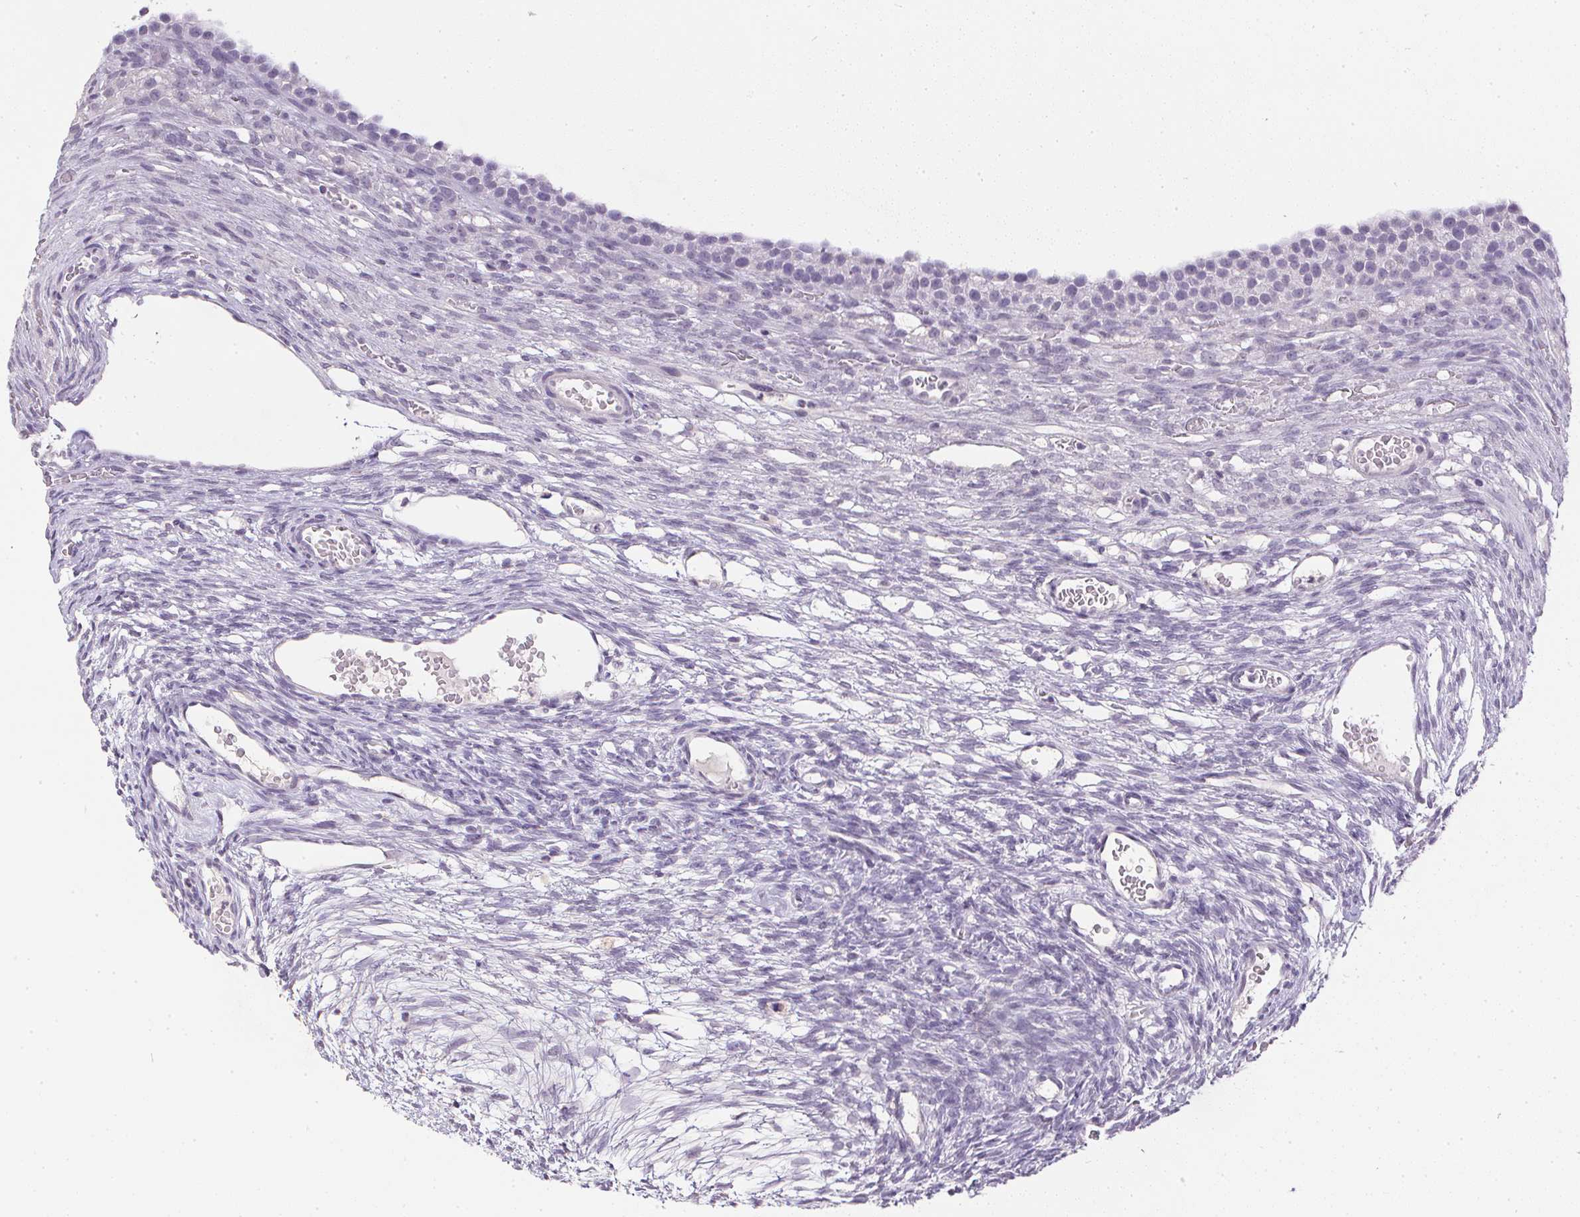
{"staining": {"intensity": "negative", "quantity": "none", "location": "none"}, "tissue": "ovary", "cell_type": "Follicle cells", "image_type": "normal", "snomed": [{"axis": "morphology", "description": "Normal tissue, NOS"}, {"axis": "topography", "description": "Ovary"}], "caption": "The histopathology image reveals no staining of follicle cells in benign ovary. Brightfield microscopy of immunohistochemistry (IHC) stained with DAB (brown) and hematoxylin (blue), captured at high magnification.", "gene": "PPY", "patient": {"sex": "female", "age": 34}}